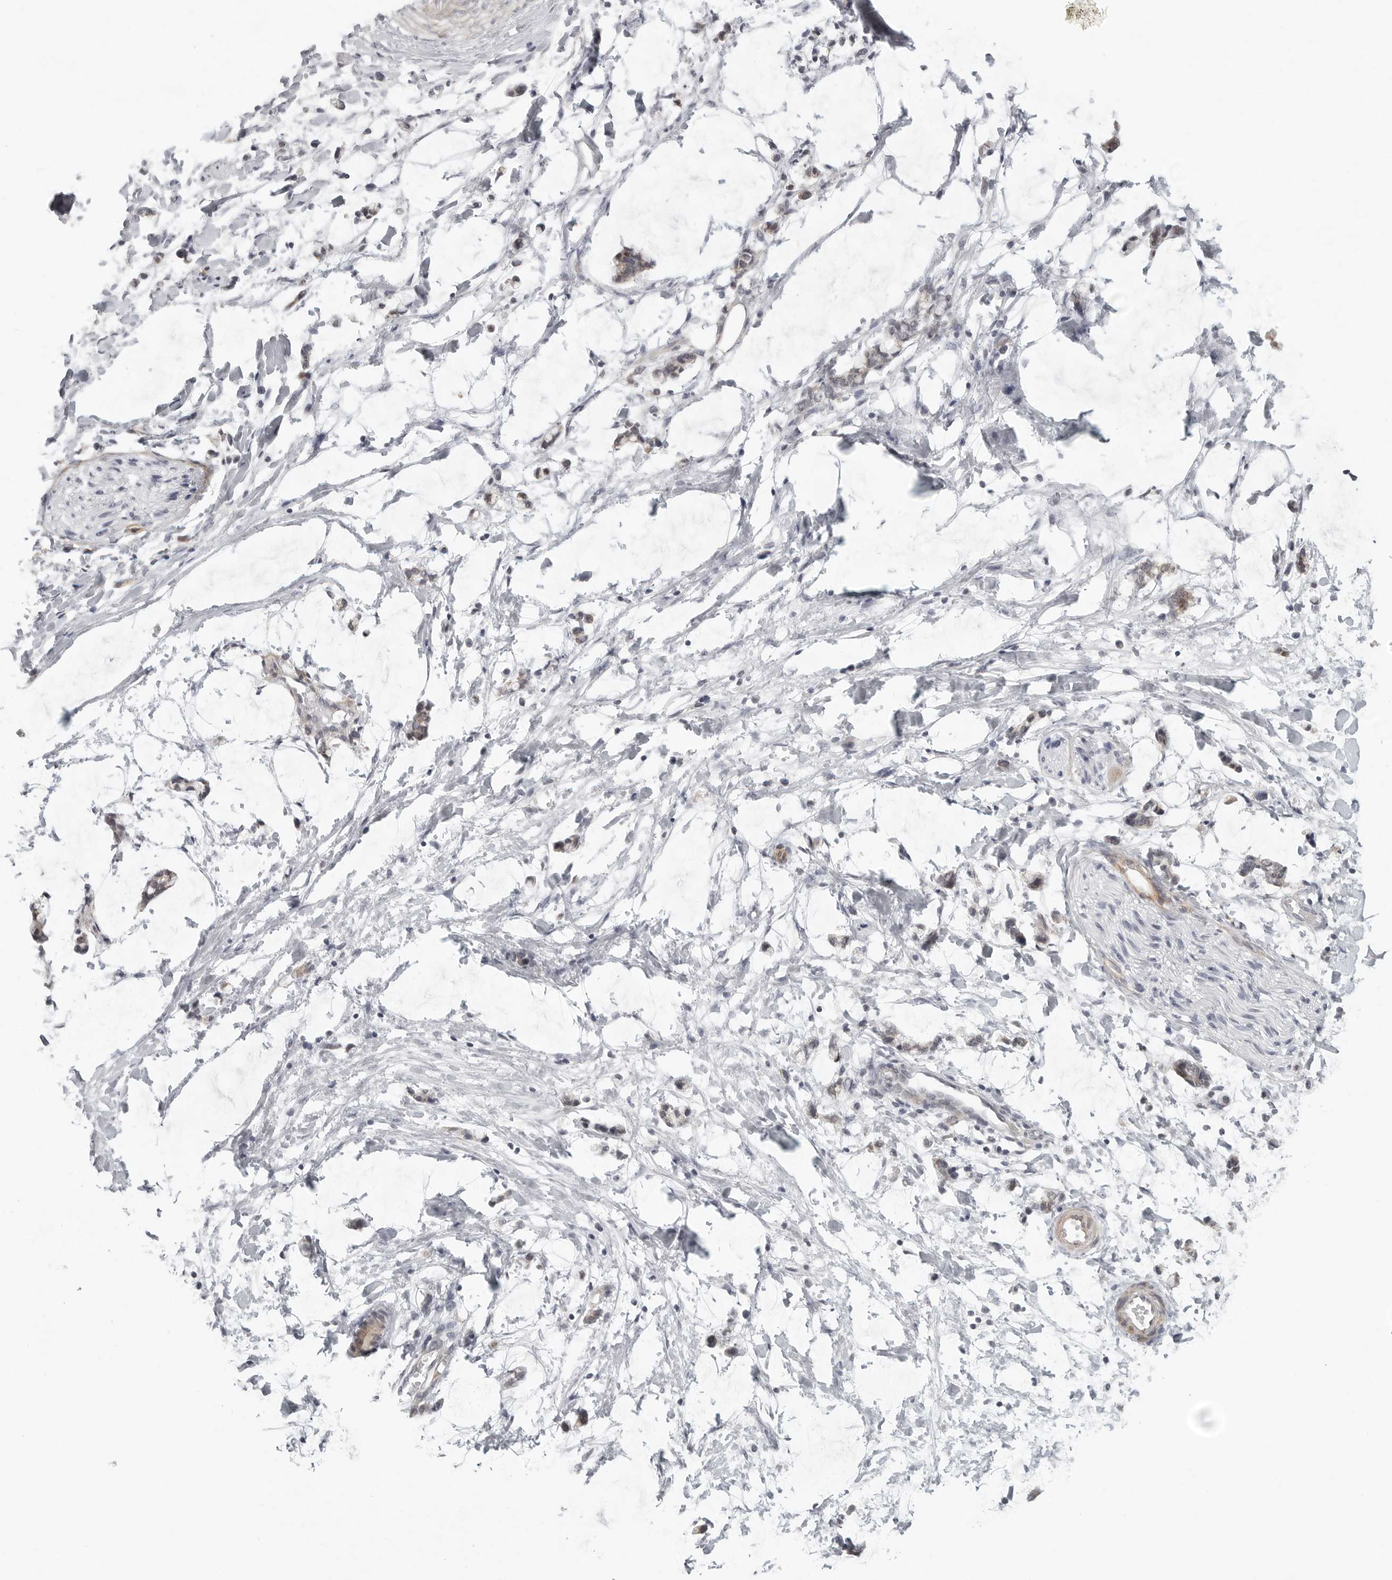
{"staining": {"intensity": "negative", "quantity": "none", "location": "none"}, "tissue": "adipose tissue", "cell_type": "Adipocytes", "image_type": "normal", "snomed": [{"axis": "morphology", "description": "Normal tissue, NOS"}, {"axis": "morphology", "description": "Adenocarcinoma, NOS"}, {"axis": "topography", "description": "Colon"}, {"axis": "topography", "description": "Peripheral nerve tissue"}], "caption": "DAB immunohistochemical staining of normal human adipose tissue demonstrates no significant positivity in adipocytes.", "gene": "TUT4", "patient": {"sex": "male", "age": 14}}